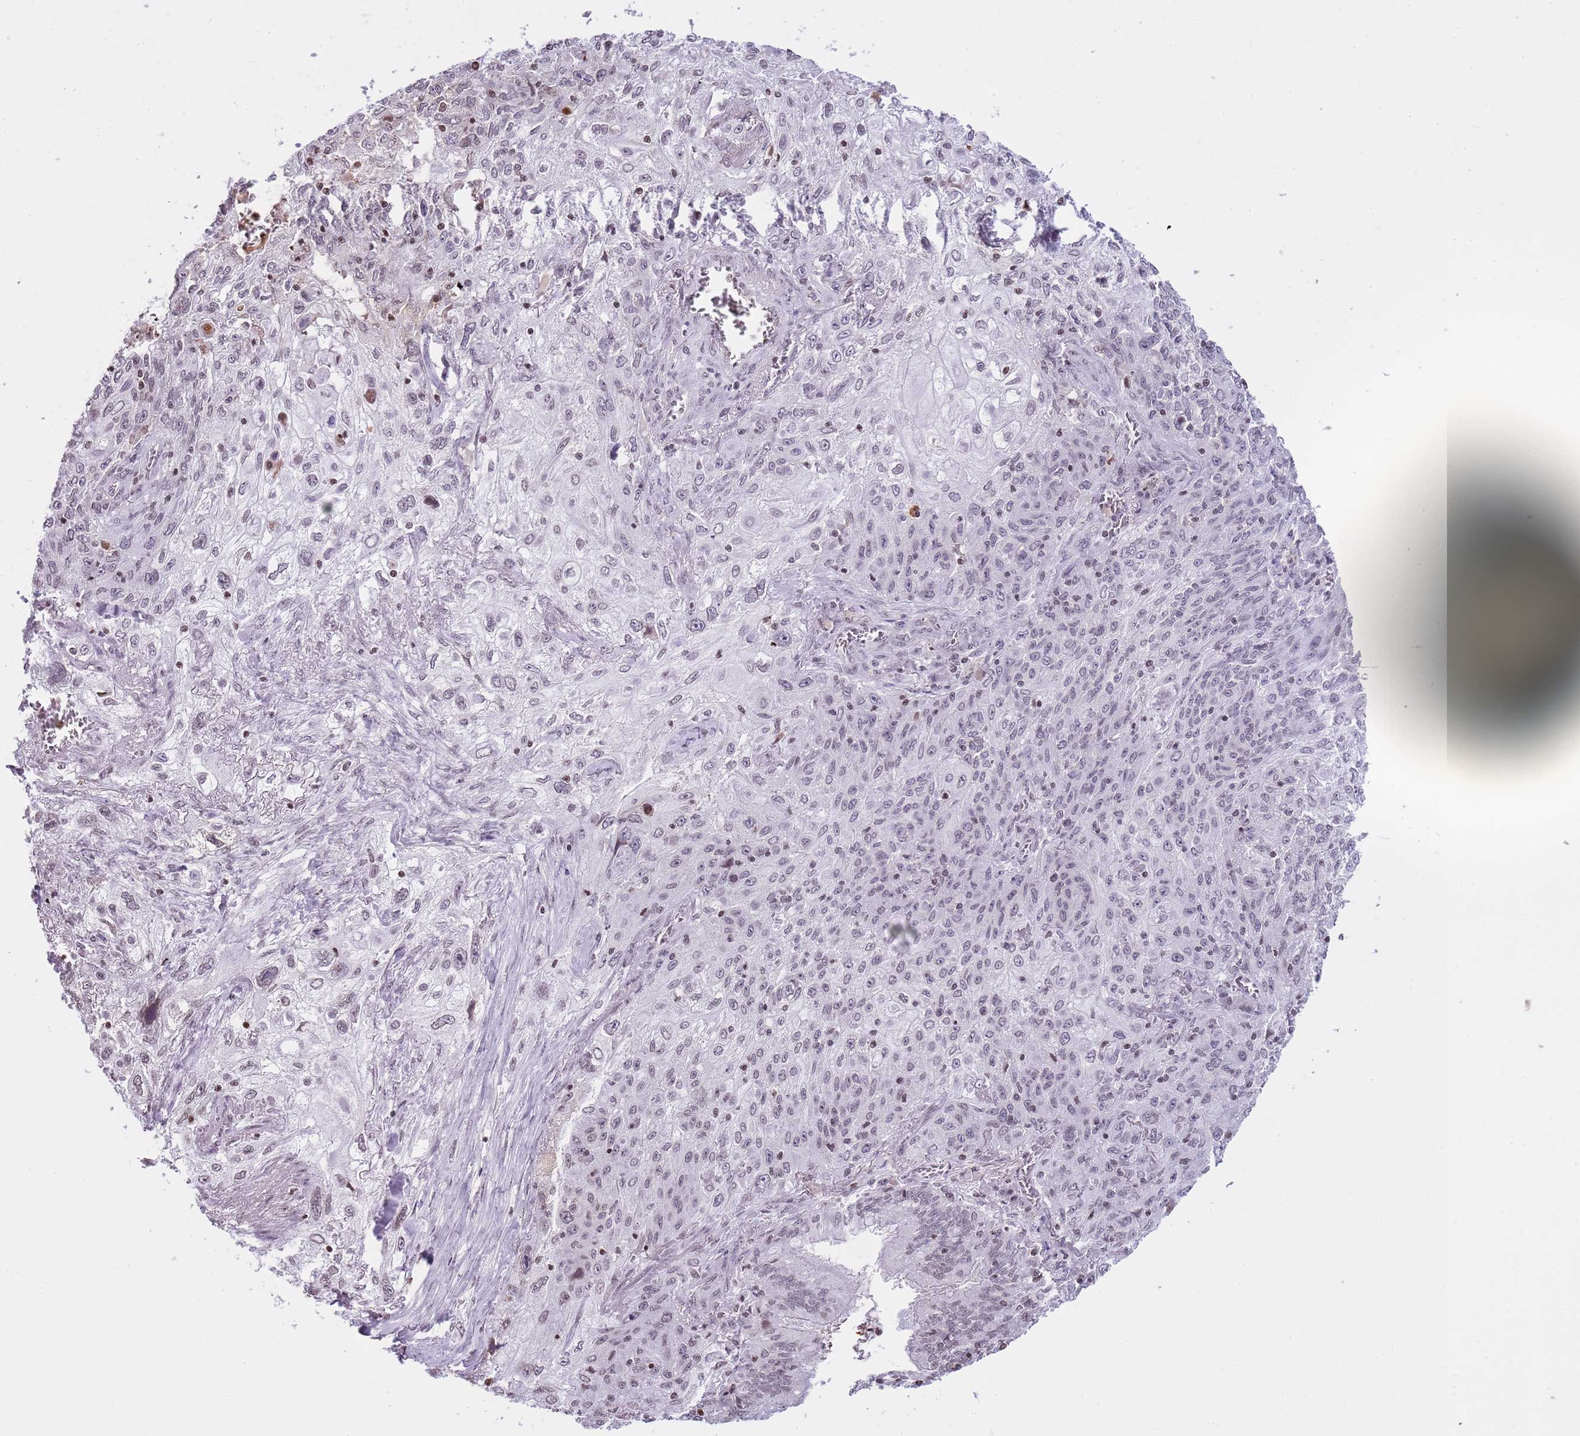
{"staining": {"intensity": "weak", "quantity": "25%-75%", "location": "nuclear"}, "tissue": "lung cancer", "cell_type": "Tumor cells", "image_type": "cancer", "snomed": [{"axis": "morphology", "description": "Squamous cell carcinoma, NOS"}, {"axis": "topography", "description": "Lung"}], "caption": "A micrograph showing weak nuclear expression in about 25%-75% of tumor cells in lung cancer (squamous cell carcinoma), as visualized by brown immunohistochemical staining.", "gene": "KPNA3", "patient": {"sex": "female", "age": 69}}